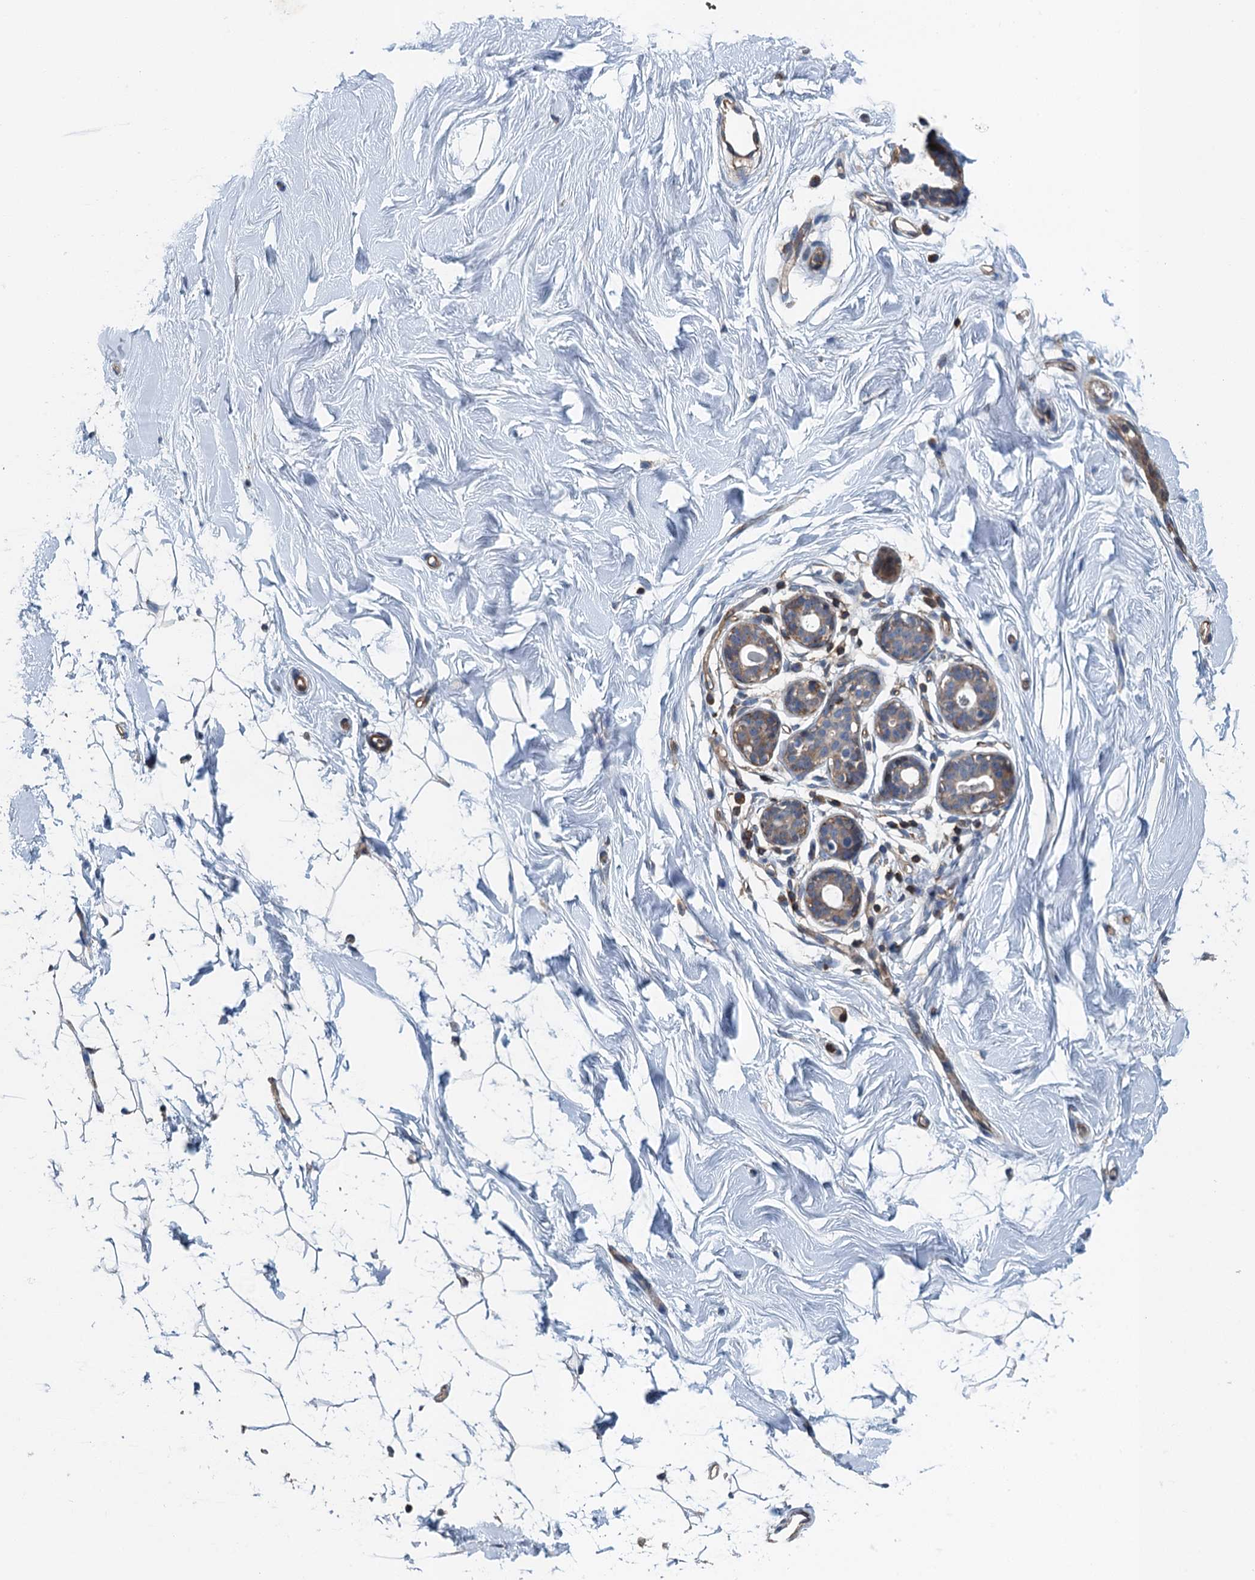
{"staining": {"intensity": "negative", "quantity": "none", "location": "none"}, "tissue": "breast", "cell_type": "Adipocytes", "image_type": "normal", "snomed": [{"axis": "morphology", "description": "Normal tissue, NOS"}, {"axis": "topography", "description": "Breast"}], "caption": "Immunohistochemical staining of unremarkable human breast exhibits no significant positivity in adipocytes. The staining was performed using DAB to visualize the protein expression in brown, while the nuclei were stained in blue with hematoxylin (Magnification: 20x).", "gene": "PPP1R14D", "patient": {"sex": "female", "age": 26}}